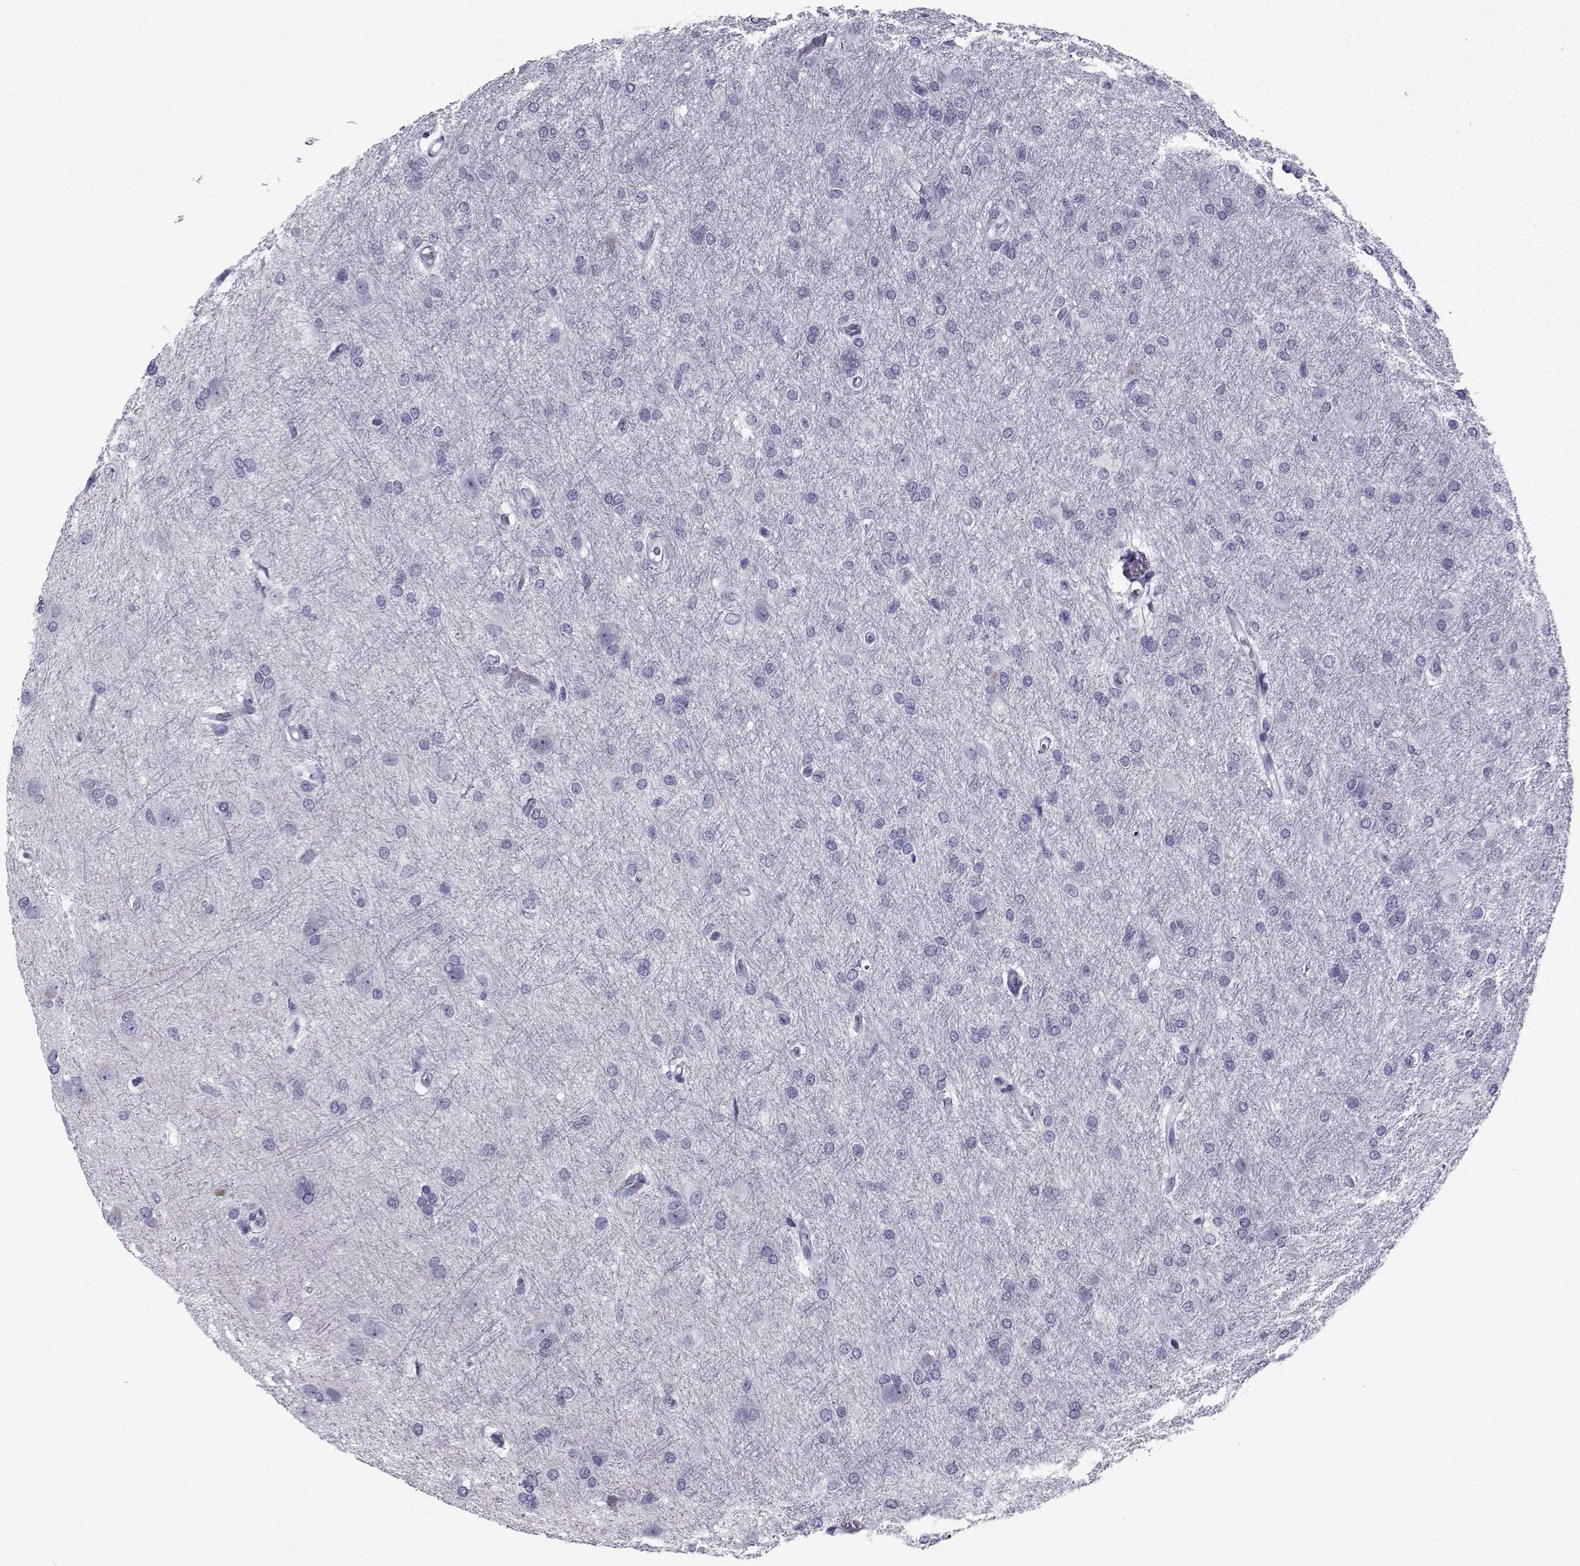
{"staining": {"intensity": "negative", "quantity": "none", "location": "none"}, "tissue": "glioma", "cell_type": "Tumor cells", "image_type": "cancer", "snomed": [{"axis": "morphology", "description": "Glioma, malignant, High grade"}, {"axis": "topography", "description": "Brain"}], "caption": "DAB immunohistochemical staining of human malignant glioma (high-grade) displays no significant staining in tumor cells.", "gene": "SPANXD", "patient": {"sex": "male", "age": 68}}